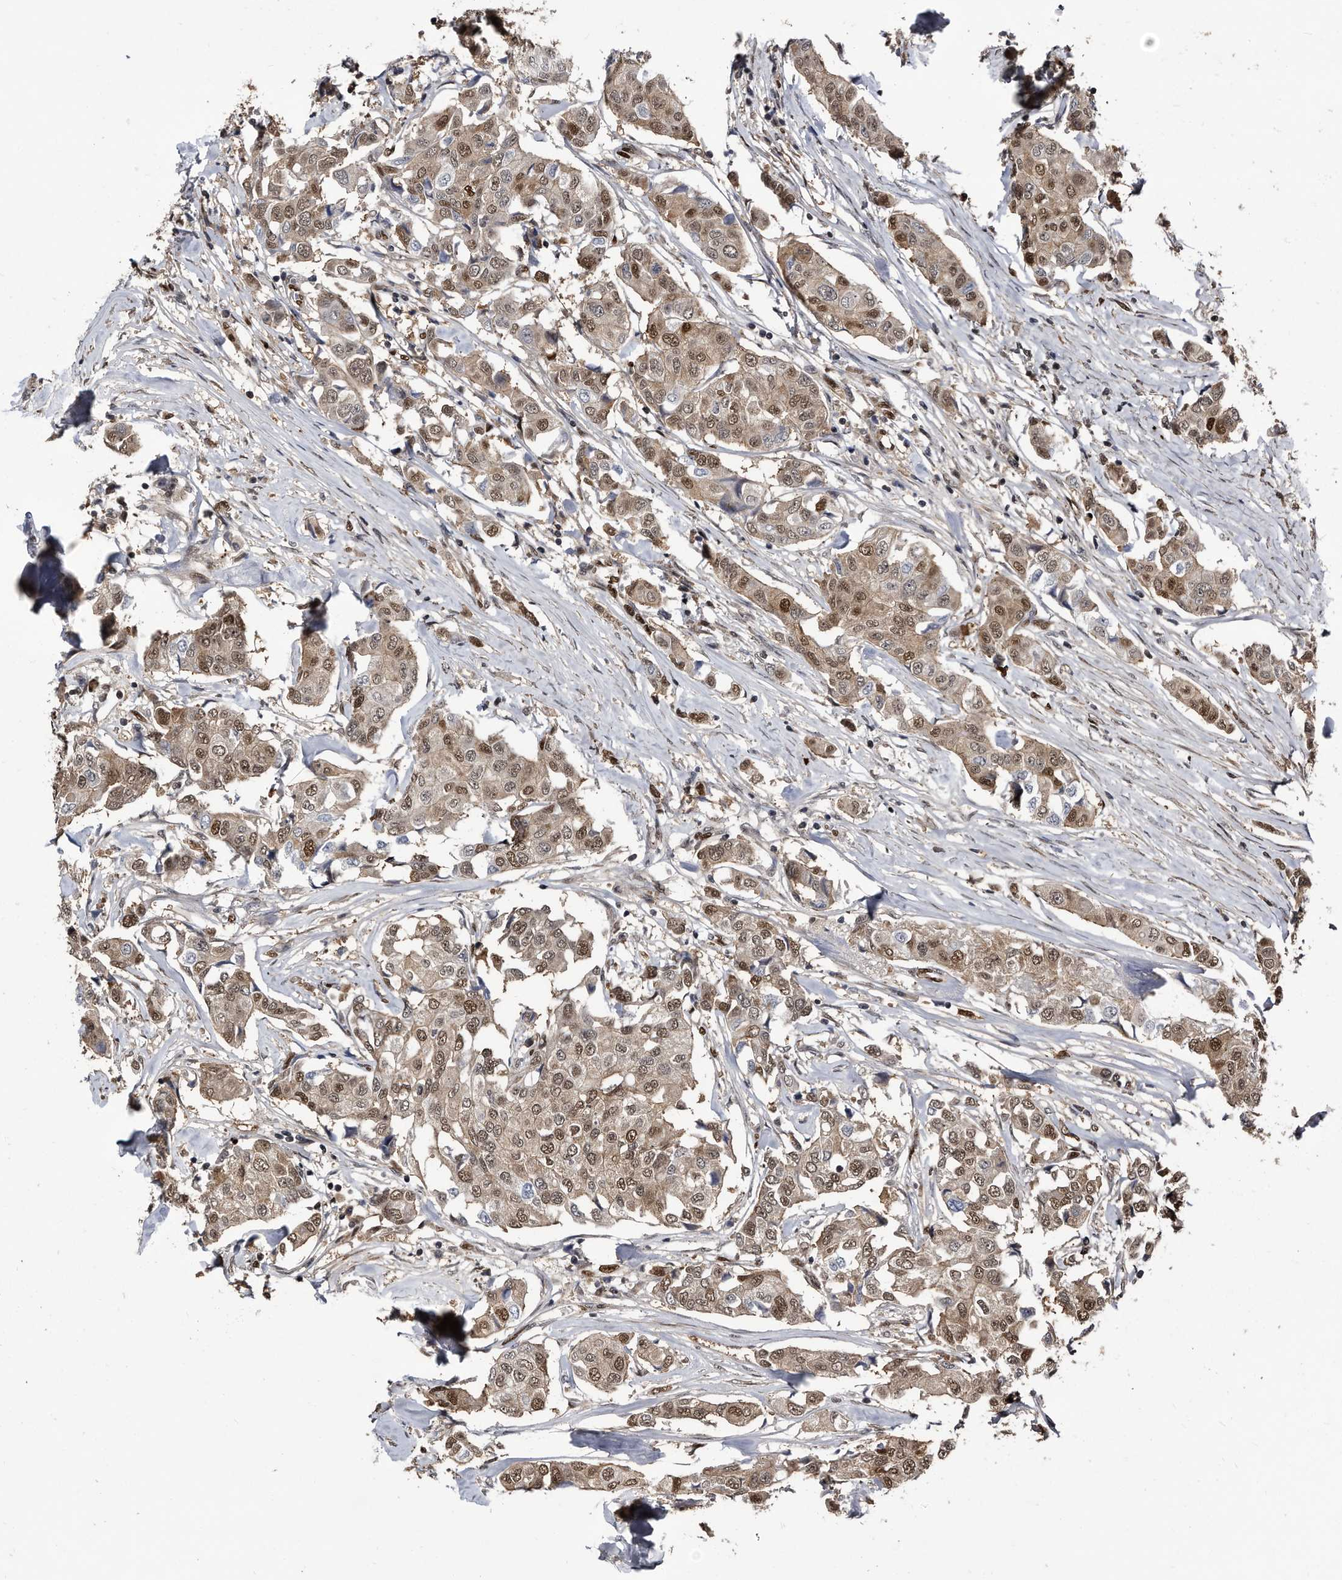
{"staining": {"intensity": "moderate", "quantity": ">75%", "location": "cytoplasmic/membranous,nuclear"}, "tissue": "breast cancer", "cell_type": "Tumor cells", "image_type": "cancer", "snomed": [{"axis": "morphology", "description": "Duct carcinoma"}, {"axis": "topography", "description": "Breast"}], "caption": "This is an image of immunohistochemistry (IHC) staining of breast cancer (invasive ductal carcinoma), which shows moderate positivity in the cytoplasmic/membranous and nuclear of tumor cells.", "gene": "RAD23B", "patient": {"sex": "female", "age": 80}}